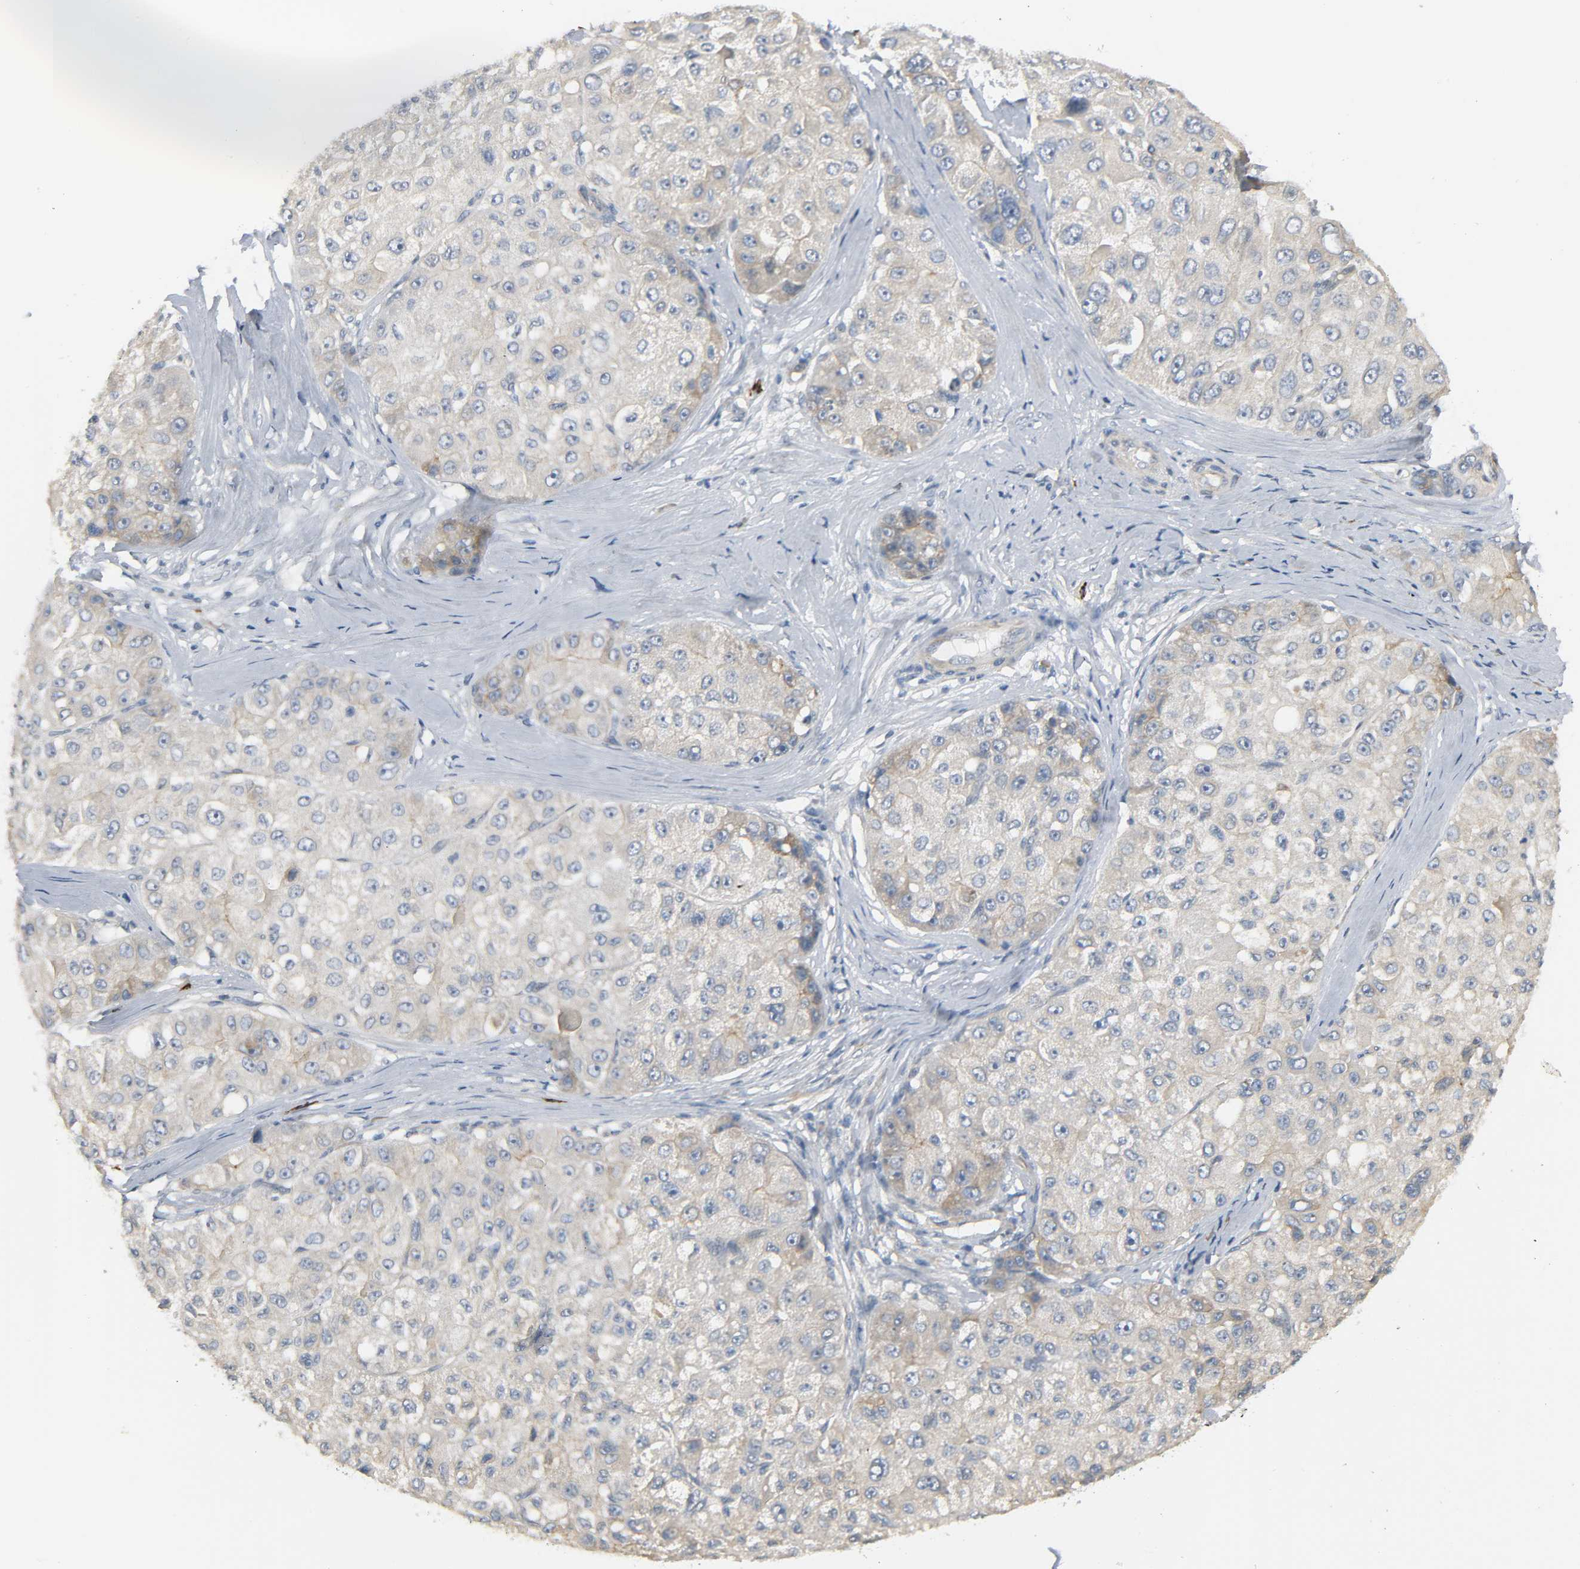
{"staining": {"intensity": "weak", "quantity": ">75%", "location": "cytoplasmic/membranous"}, "tissue": "liver cancer", "cell_type": "Tumor cells", "image_type": "cancer", "snomed": [{"axis": "morphology", "description": "Carcinoma, Hepatocellular, NOS"}, {"axis": "topography", "description": "Liver"}], "caption": "A brown stain labels weak cytoplasmic/membranous staining of a protein in human liver hepatocellular carcinoma tumor cells. (DAB = brown stain, brightfield microscopy at high magnification).", "gene": "LIMCH1", "patient": {"sex": "male", "age": 80}}